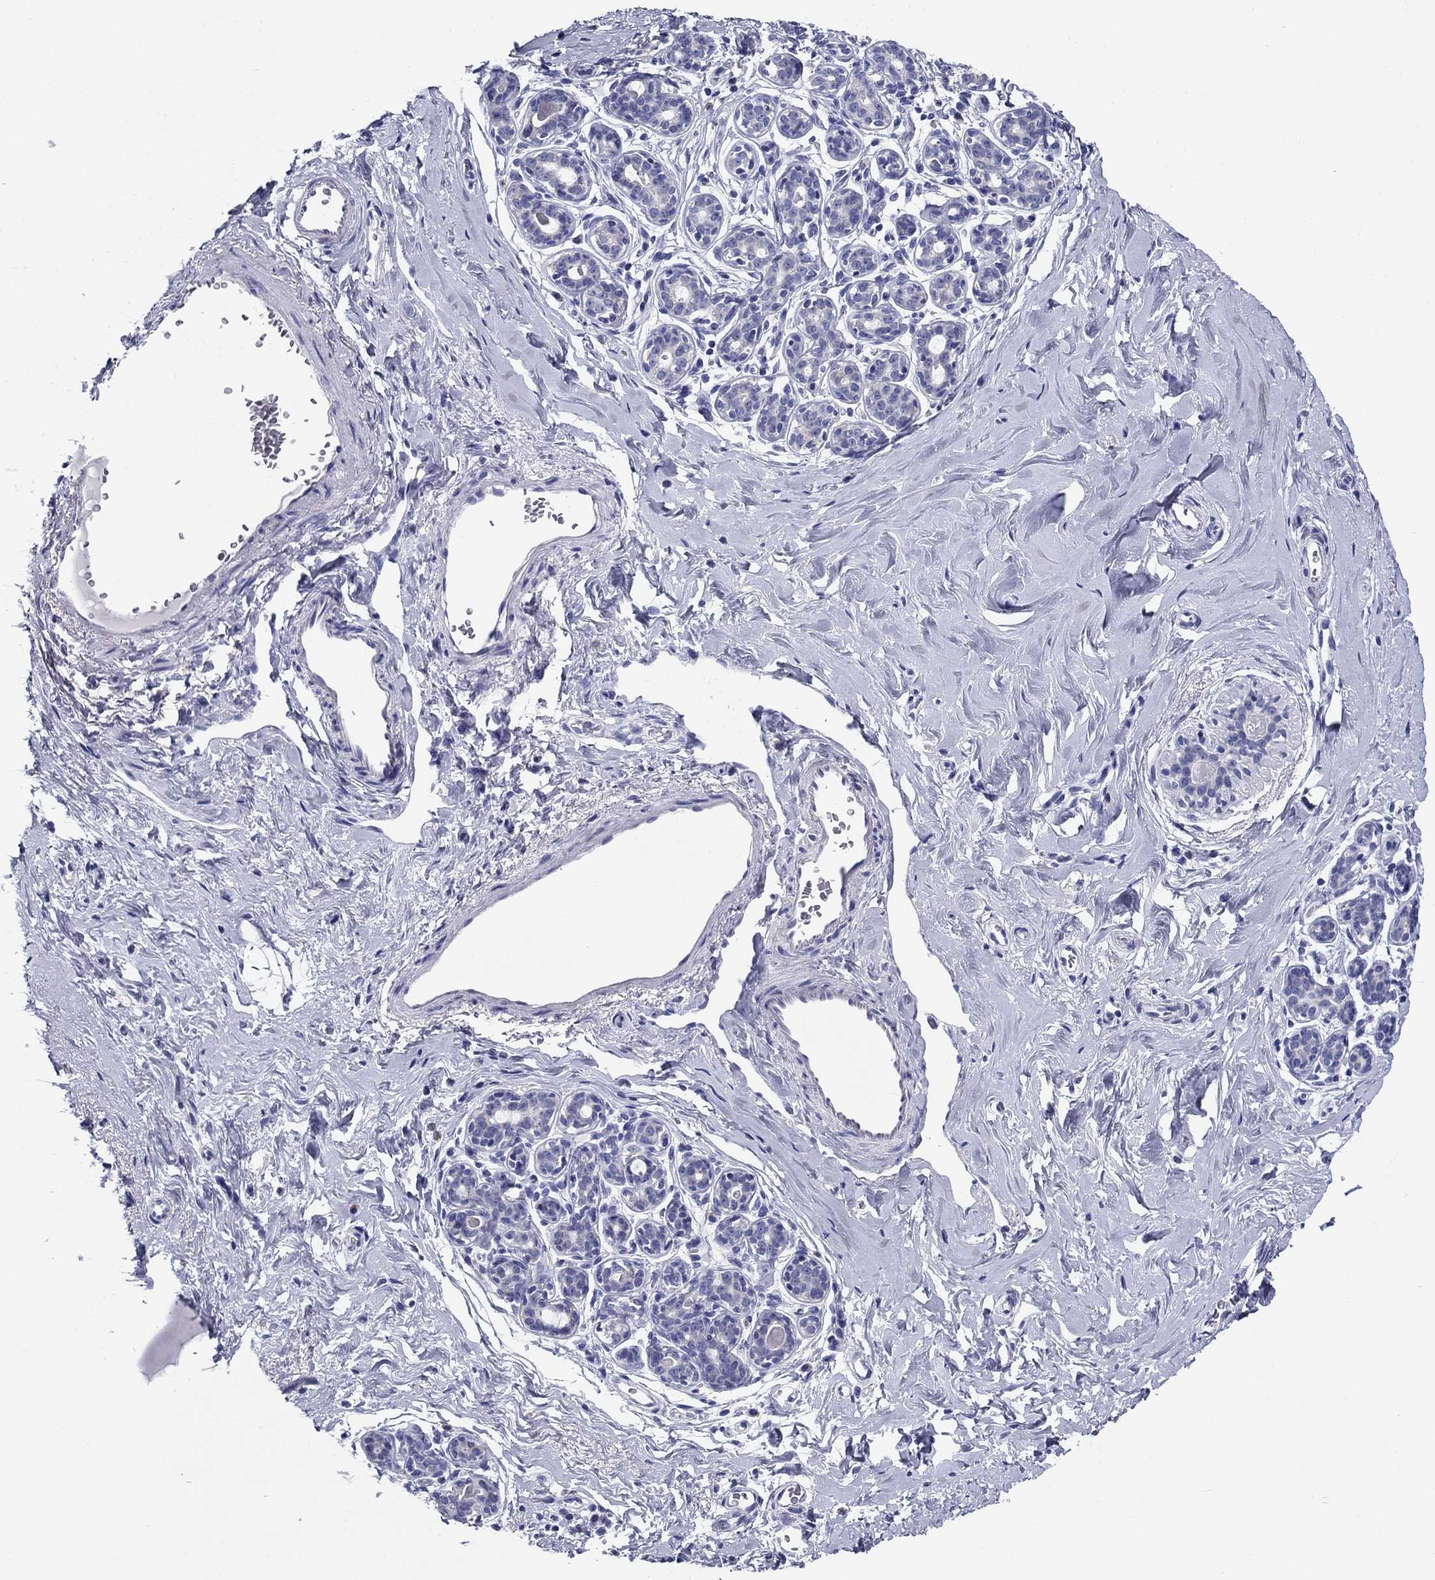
{"staining": {"intensity": "negative", "quantity": "none", "location": "none"}, "tissue": "breast", "cell_type": "Adipocytes", "image_type": "normal", "snomed": [{"axis": "morphology", "description": "Normal tissue, NOS"}, {"axis": "topography", "description": "Skin"}, {"axis": "topography", "description": "Breast"}], "caption": "Benign breast was stained to show a protein in brown. There is no significant positivity in adipocytes. Brightfield microscopy of IHC stained with DAB (3,3'-diaminobenzidine) (brown) and hematoxylin (blue), captured at high magnification.", "gene": "UPB1", "patient": {"sex": "female", "age": 43}}